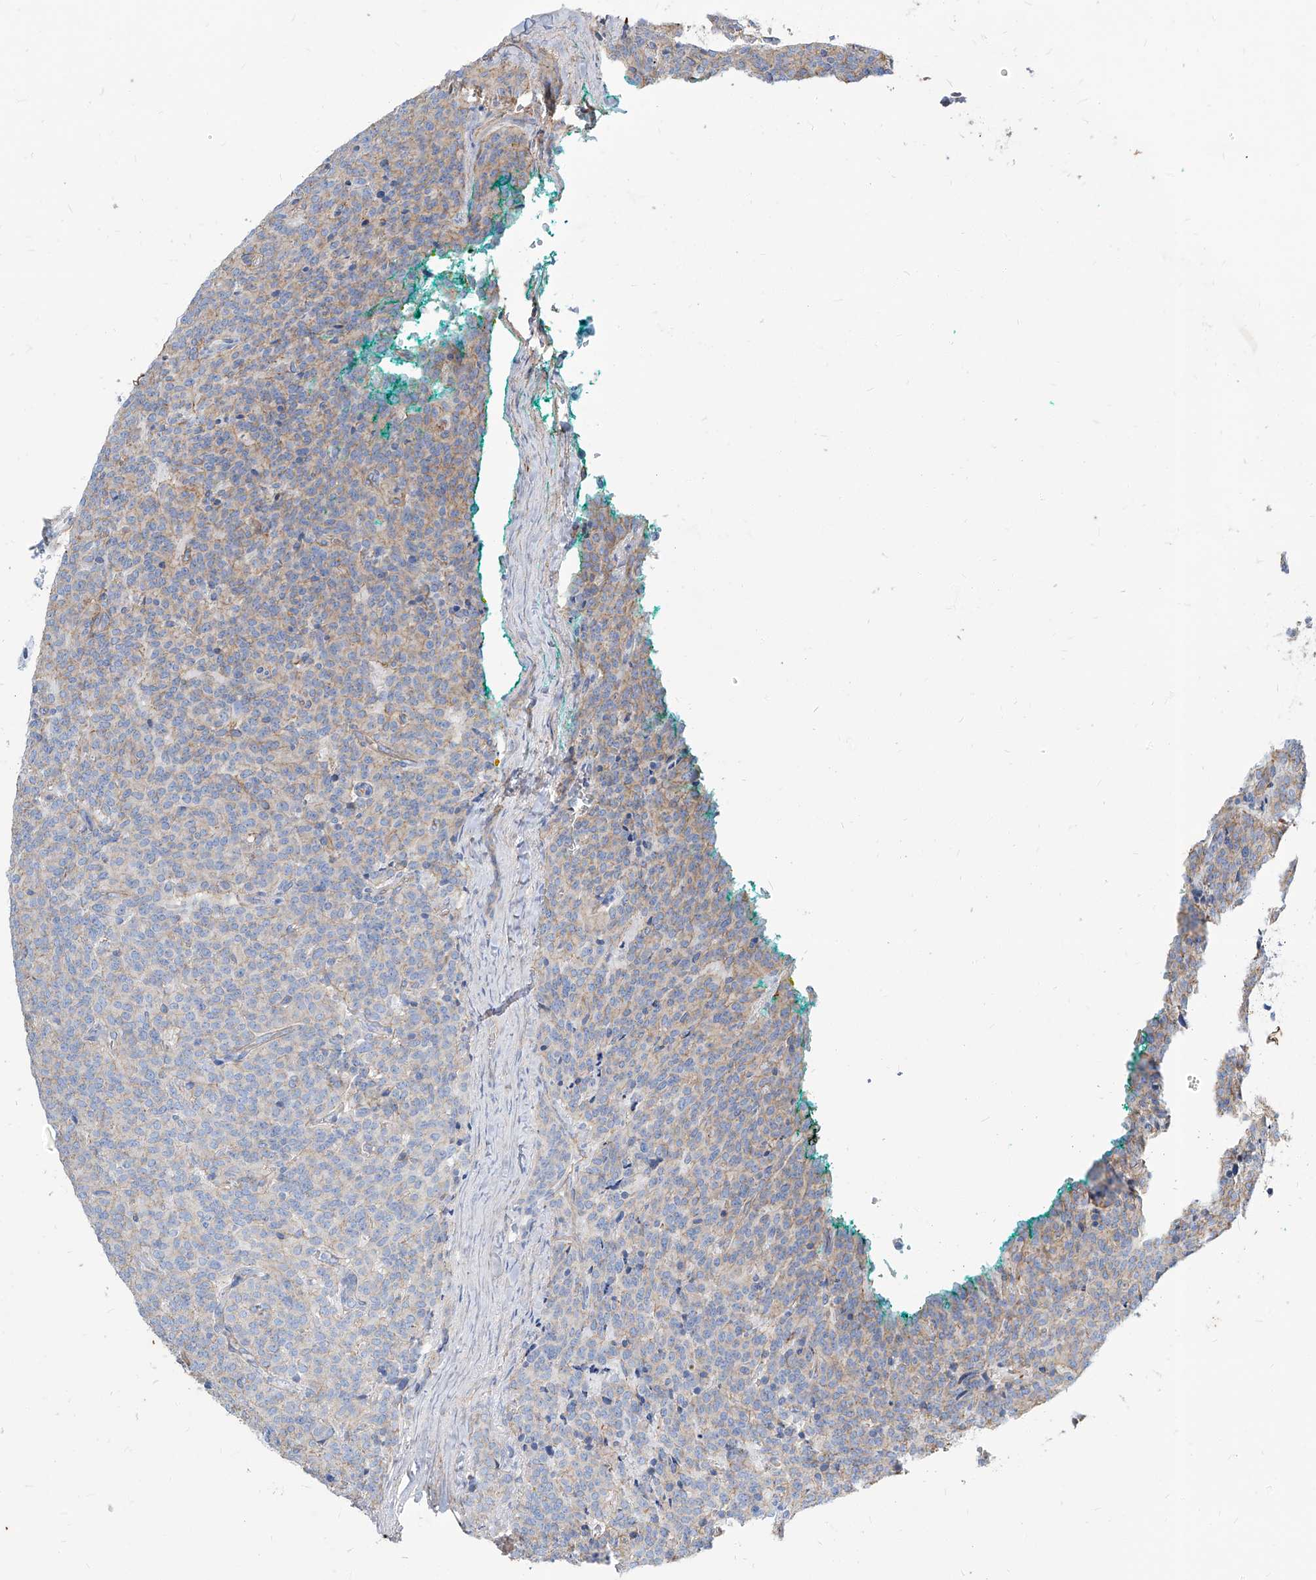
{"staining": {"intensity": "weak", "quantity": "<25%", "location": "cytoplasmic/membranous"}, "tissue": "carcinoid", "cell_type": "Tumor cells", "image_type": "cancer", "snomed": [{"axis": "morphology", "description": "Carcinoid, malignant, NOS"}, {"axis": "topography", "description": "Lung"}], "caption": "There is no significant expression in tumor cells of carcinoid (malignant).", "gene": "TXLNB", "patient": {"sex": "female", "age": 46}}